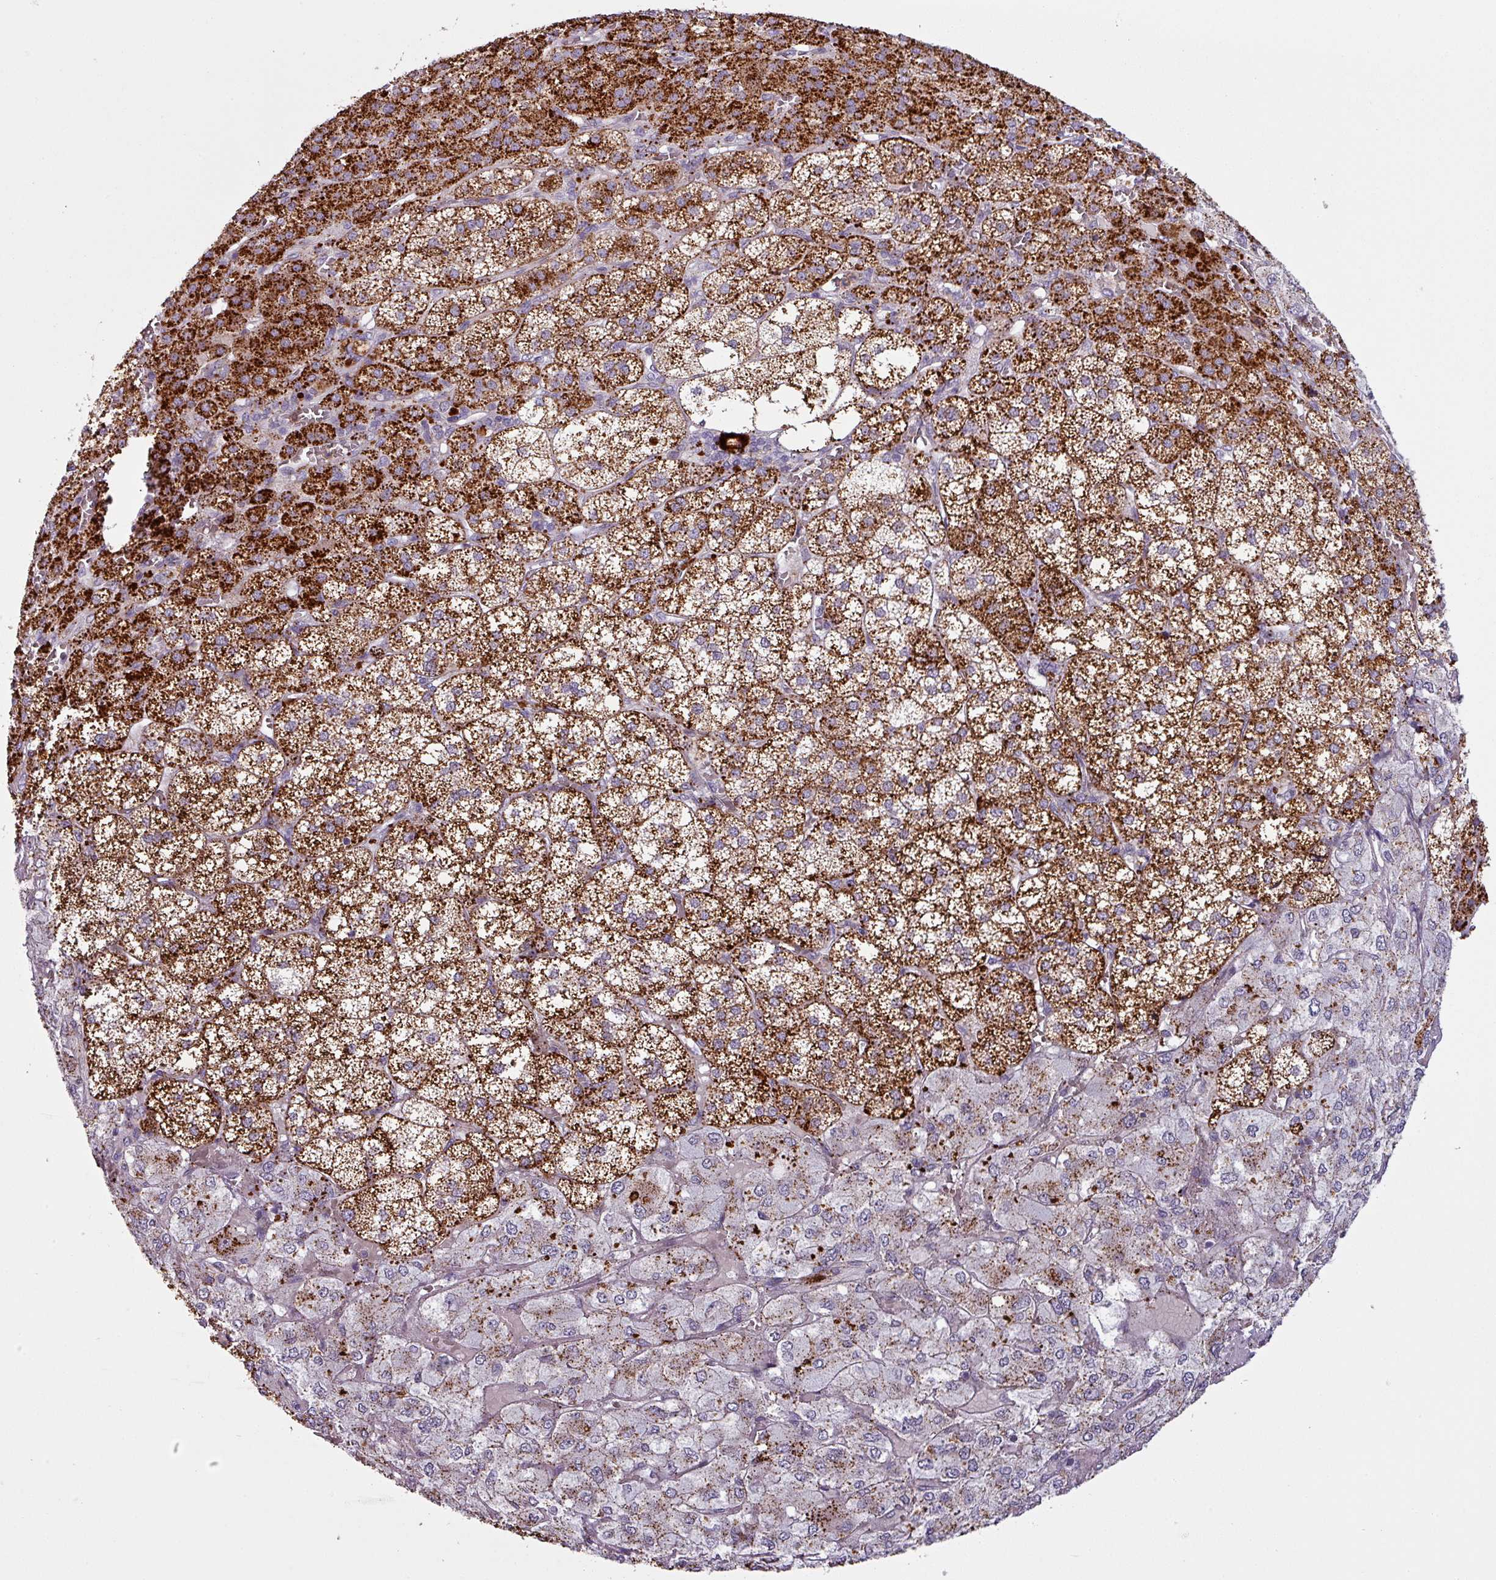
{"staining": {"intensity": "strong", "quantity": ">75%", "location": "cytoplasmic/membranous"}, "tissue": "adrenal gland", "cell_type": "Glandular cells", "image_type": "normal", "snomed": [{"axis": "morphology", "description": "Normal tissue, NOS"}, {"axis": "topography", "description": "Adrenal gland"}], "caption": "Immunohistochemical staining of benign human adrenal gland exhibits high levels of strong cytoplasmic/membranous expression in about >75% of glandular cells.", "gene": "MAP7D2", "patient": {"sex": "female", "age": 60}}